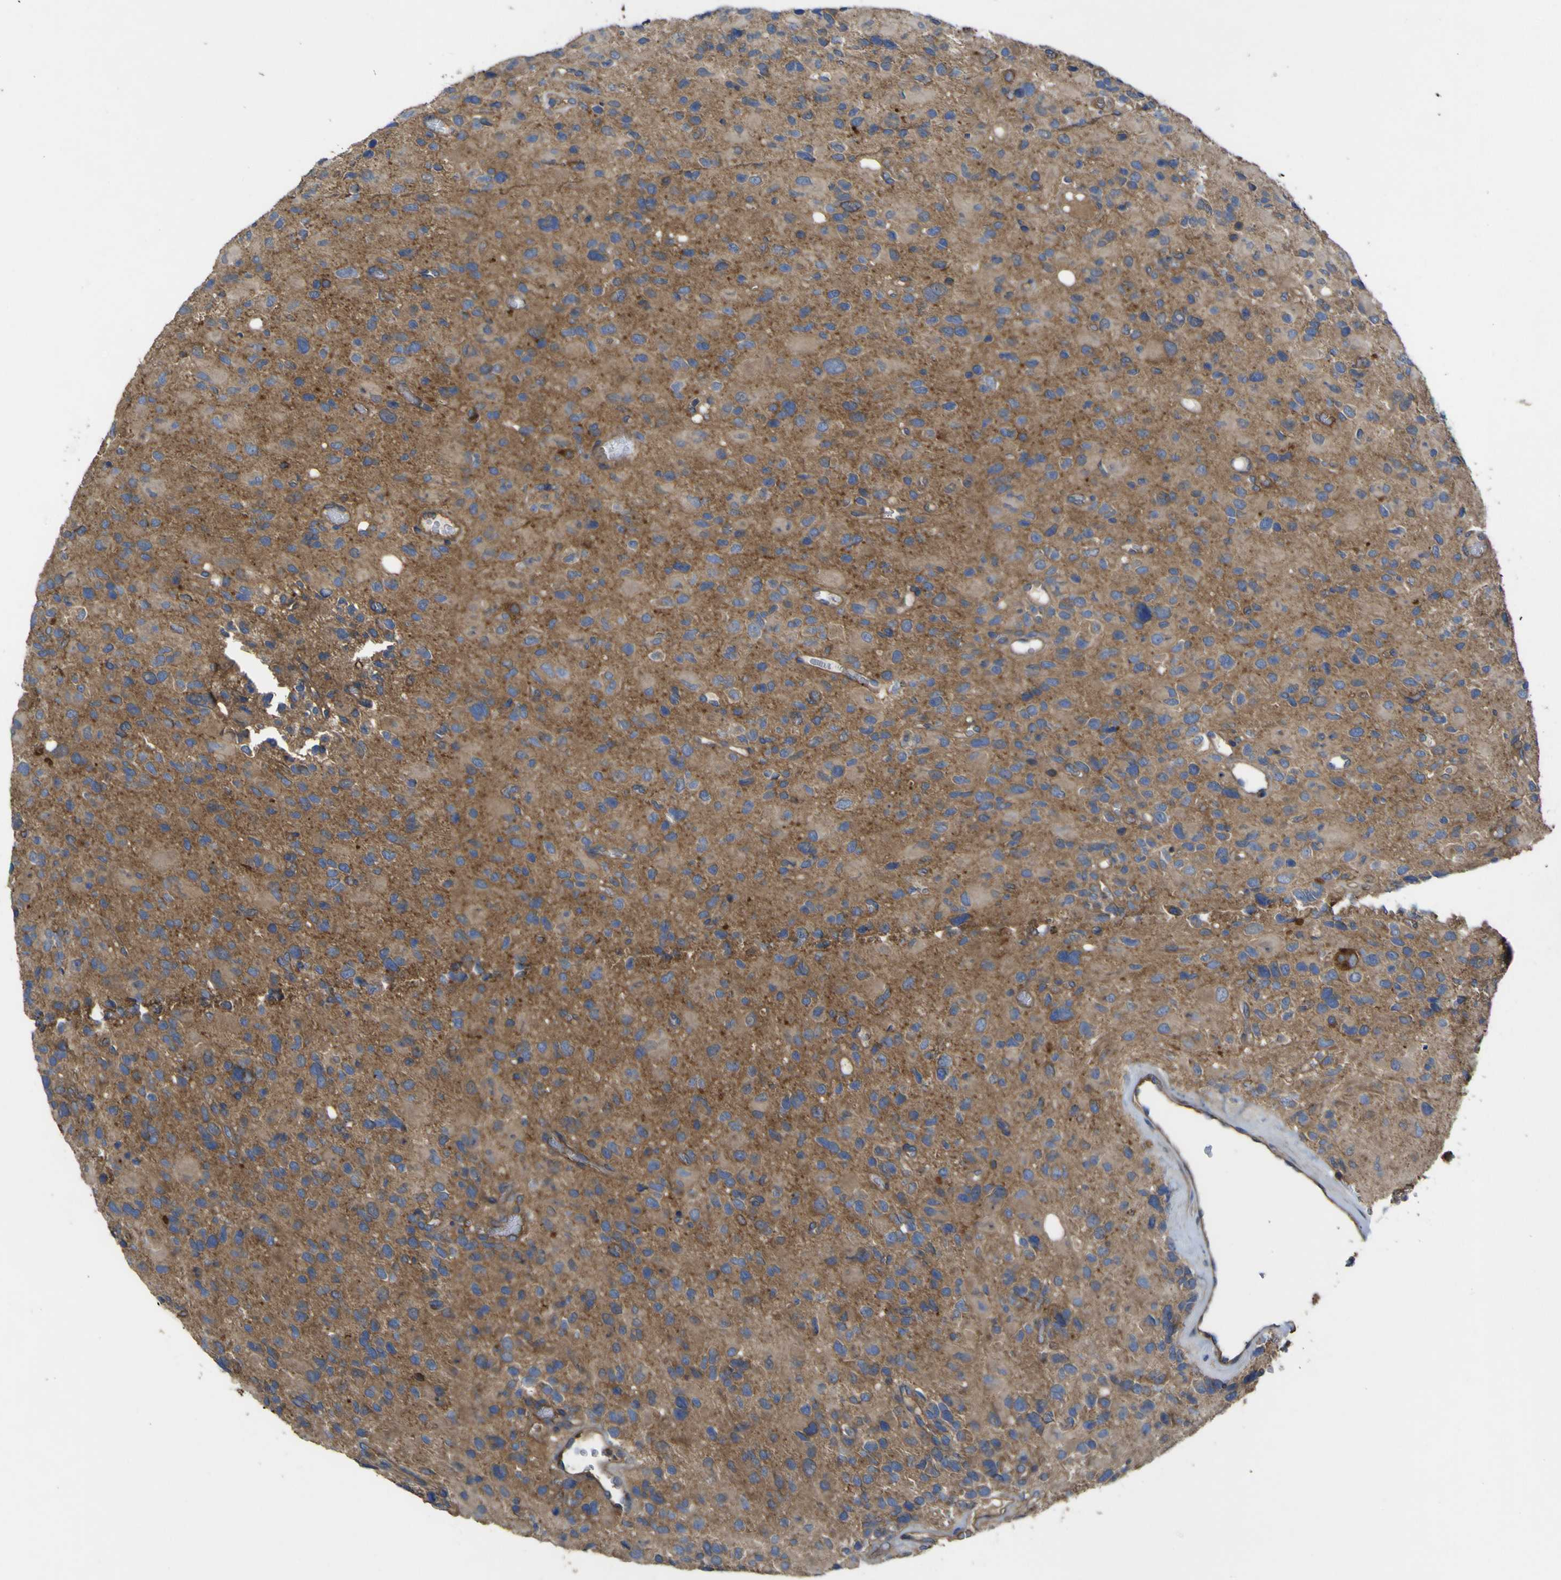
{"staining": {"intensity": "moderate", "quantity": ">75%", "location": "cytoplasmic/membranous"}, "tissue": "glioma", "cell_type": "Tumor cells", "image_type": "cancer", "snomed": [{"axis": "morphology", "description": "Glioma, malignant, High grade"}, {"axis": "topography", "description": "Brain"}], "caption": "A histopathology image of human glioma stained for a protein exhibits moderate cytoplasmic/membranous brown staining in tumor cells. Using DAB (brown) and hematoxylin (blue) stains, captured at high magnification using brightfield microscopy.", "gene": "TNFSF15", "patient": {"sex": "male", "age": 77}}